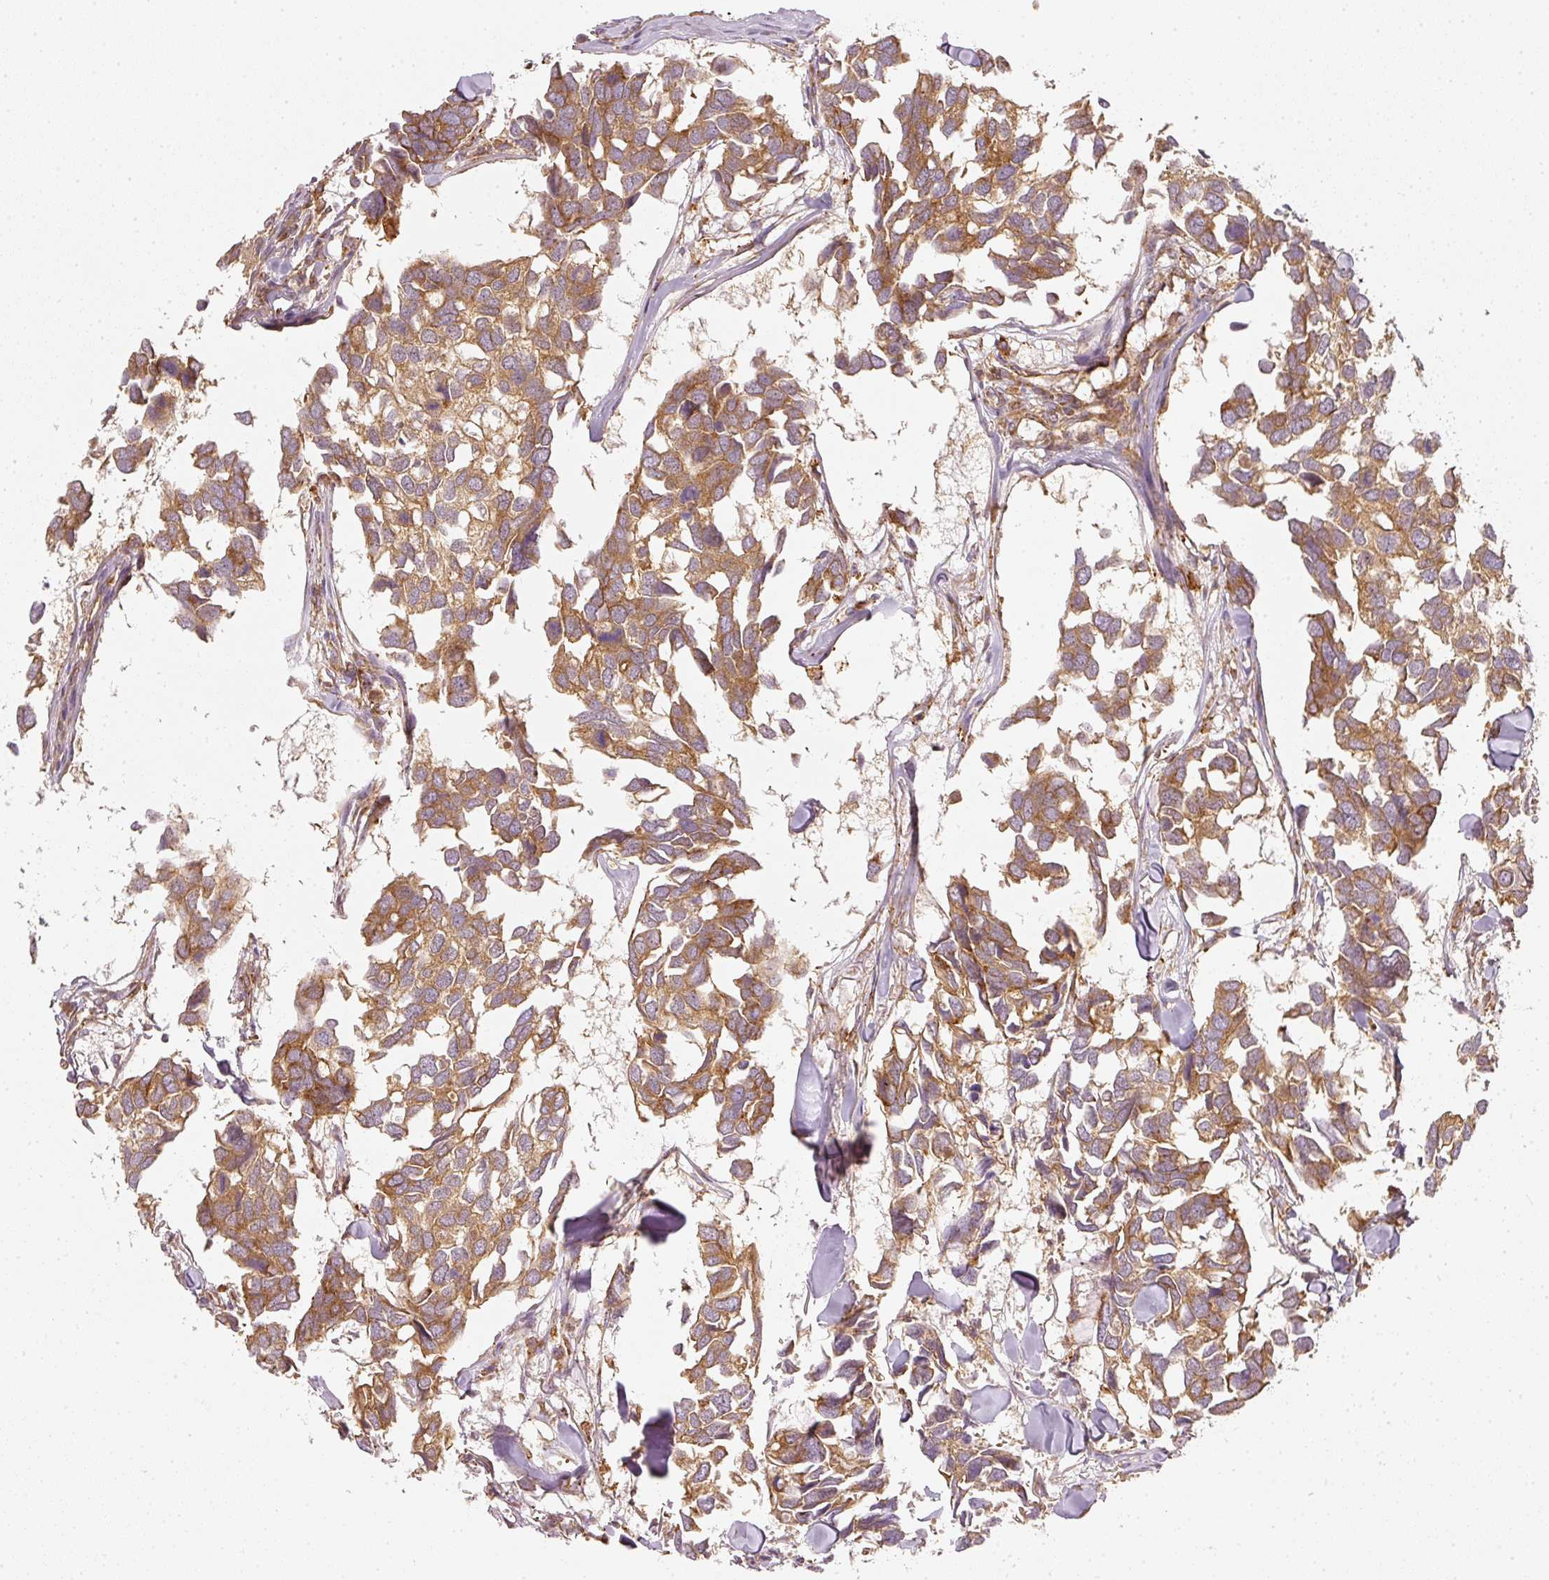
{"staining": {"intensity": "moderate", "quantity": ">75%", "location": "cytoplasmic/membranous"}, "tissue": "breast cancer", "cell_type": "Tumor cells", "image_type": "cancer", "snomed": [{"axis": "morphology", "description": "Duct carcinoma"}, {"axis": "topography", "description": "Breast"}], "caption": "DAB (3,3'-diaminobenzidine) immunohistochemical staining of breast intraductal carcinoma demonstrates moderate cytoplasmic/membranous protein positivity in approximately >75% of tumor cells.", "gene": "ZNF580", "patient": {"sex": "female", "age": 83}}